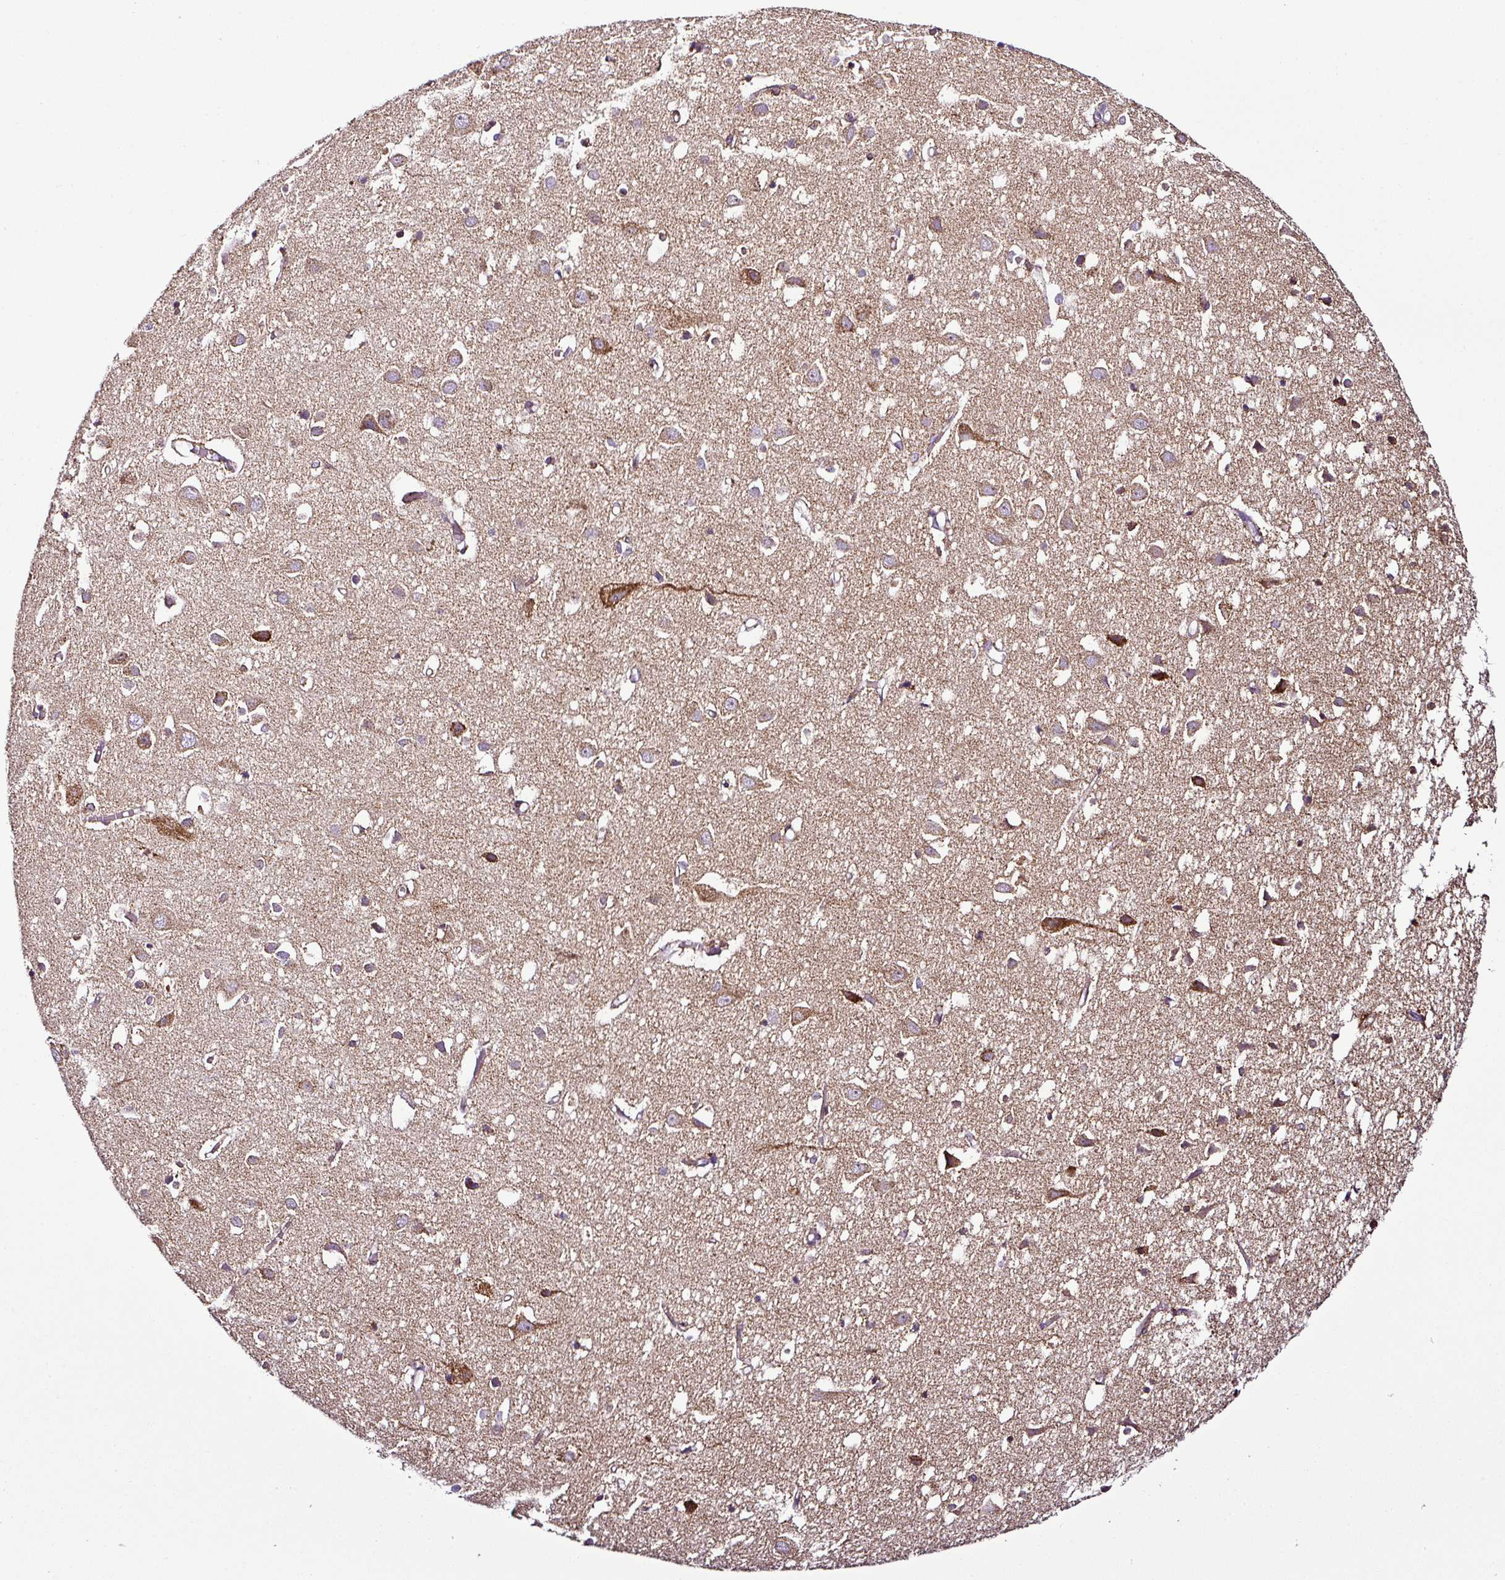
{"staining": {"intensity": "moderate", "quantity": "25%-75%", "location": "cytoplasmic/membranous"}, "tissue": "cerebral cortex", "cell_type": "Endothelial cells", "image_type": "normal", "snomed": [{"axis": "morphology", "description": "Normal tissue, NOS"}, {"axis": "topography", "description": "Cerebral cortex"}], "caption": "IHC photomicrograph of unremarkable cerebral cortex: human cerebral cortex stained using immunohistochemistry (IHC) reveals medium levels of moderate protein expression localized specifically in the cytoplasmic/membranous of endothelial cells, appearing as a cytoplasmic/membranous brown color.", "gene": "DPAGT1", "patient": {"sex": "male", "age": 70}}